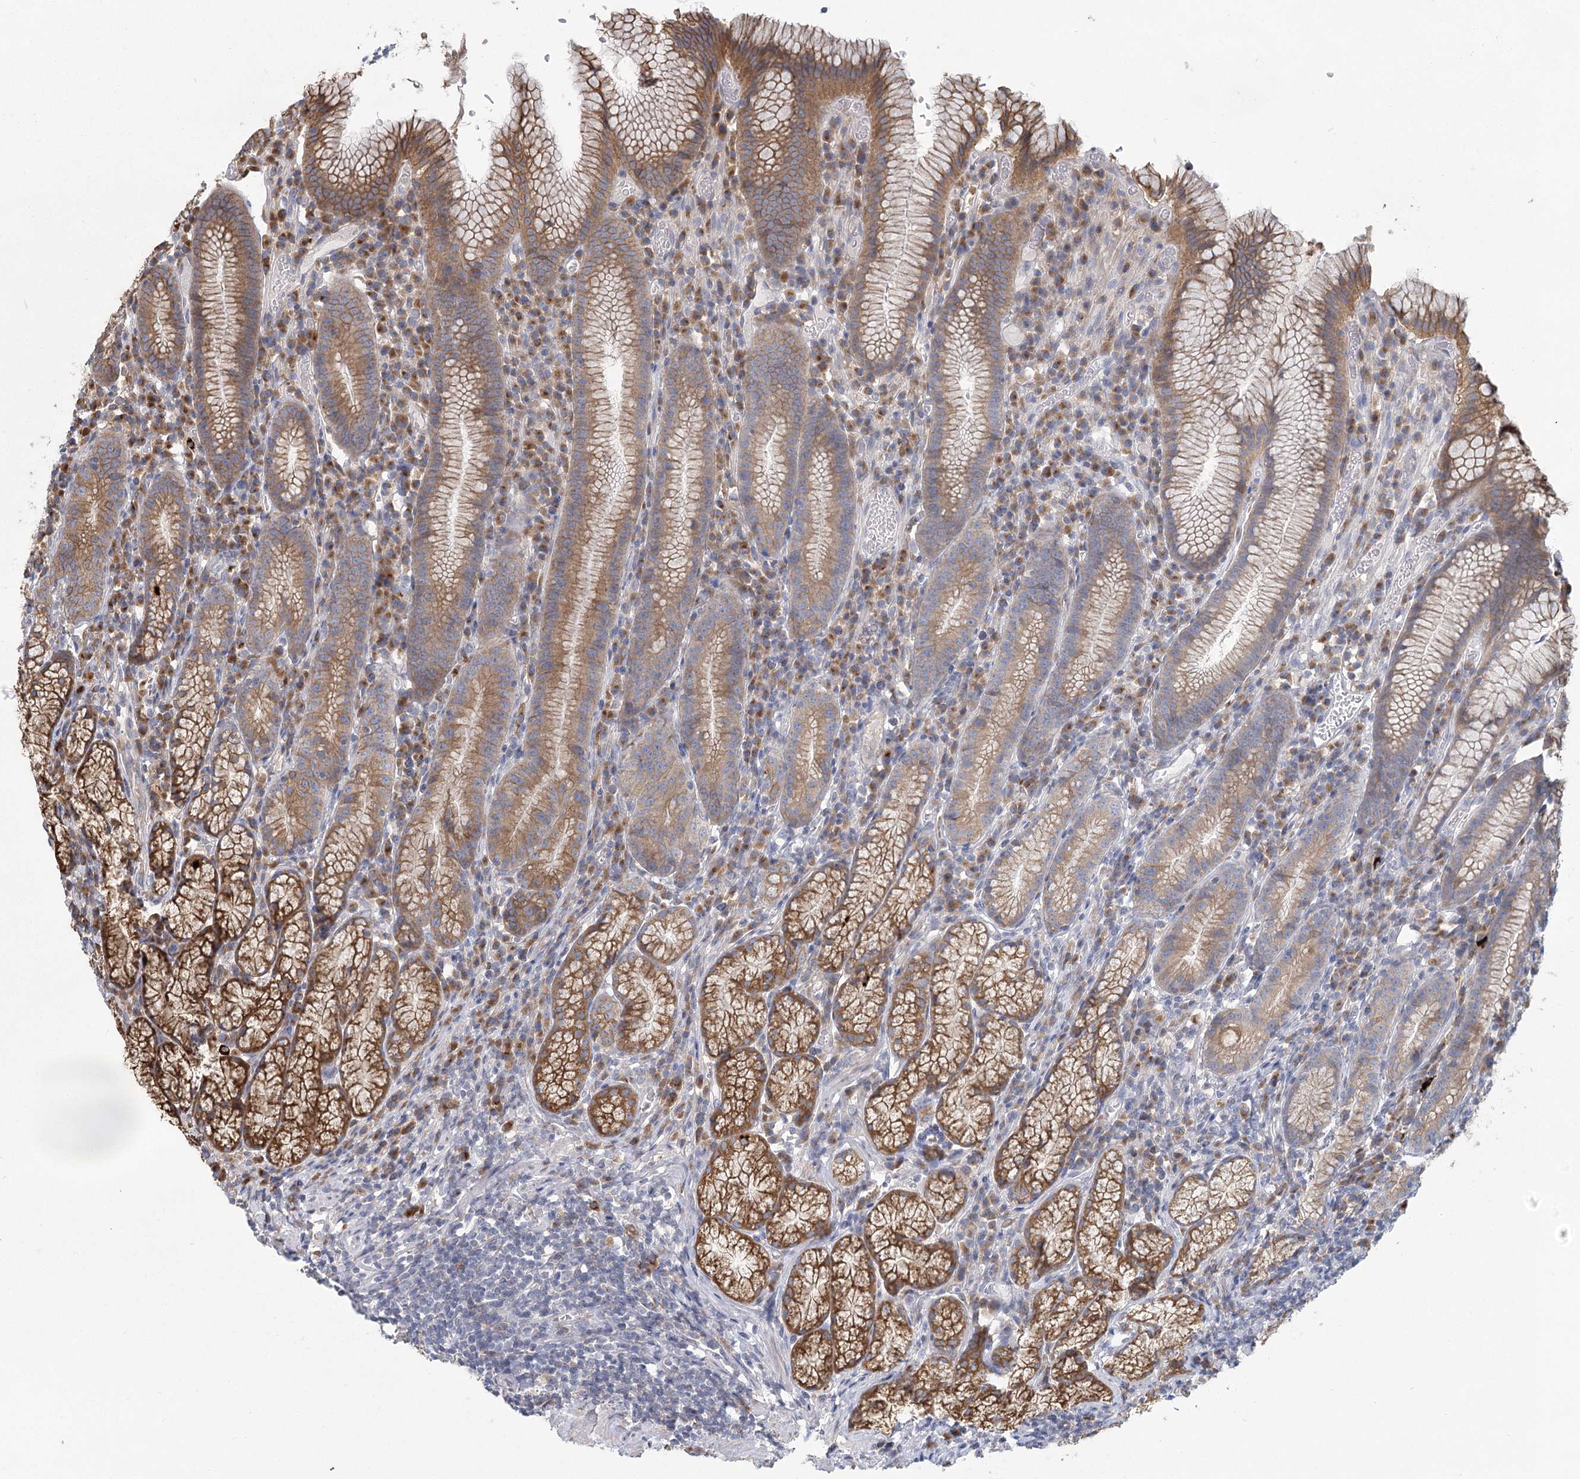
{"staining": {"intensity": "moderate", "quantity": ">75%", "location": "cytoplasmic/membranous"}, "tissue": "stomach", "cell_type": "Glandular cells", "image_type": "normal", "snomed": [{"axis": "morphology", "description": "Normal tissue, NOS"}, {"axis": "topography", "description": "Stomach"}], "caption": "The image shows immunohistochemical staining of benign stomach. There is moderate cytoplasmic/membranous expression is identified in about >75% of glandular cells.", "gene": "CNTLN", "patient": {"sex": "male", "age": 55}}